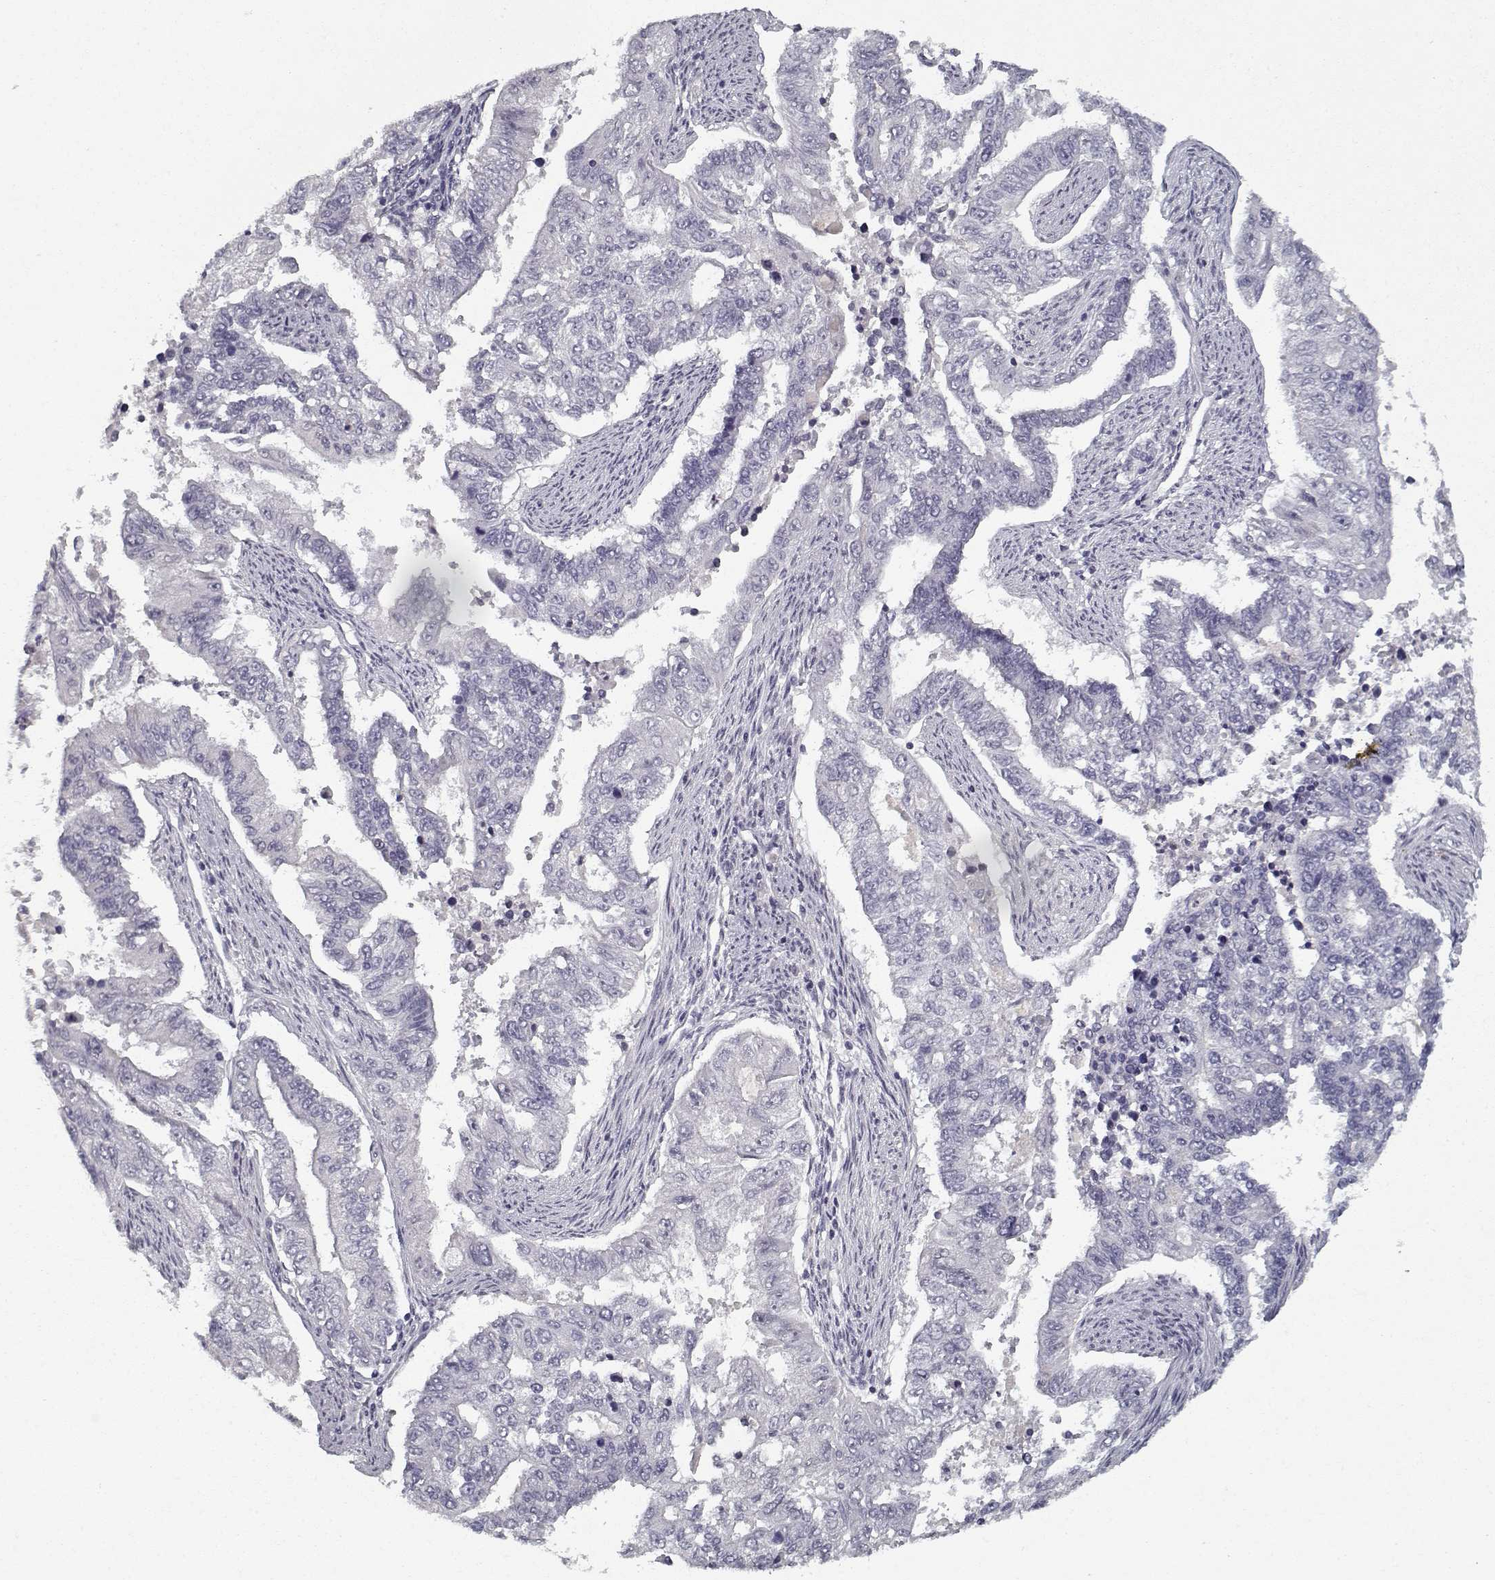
{"staining": {"intensity": "negative", "quantity": "none", "location": "none"}, "tissue": "endometrial cancer", "cell_type": "Tumor cells", "image_type": "cancer", "snomed": [{"axis": "morphology", "description": "Adenocarcinoma, NOS"}, {"axis": "topography", "description": "Uterus"}], "caption": "Tumor cells are negative for protein expression in human adenocarcinoma (endometrial).", "gene": "GAD2", "patient": {"sex": "female", "age": 59}}